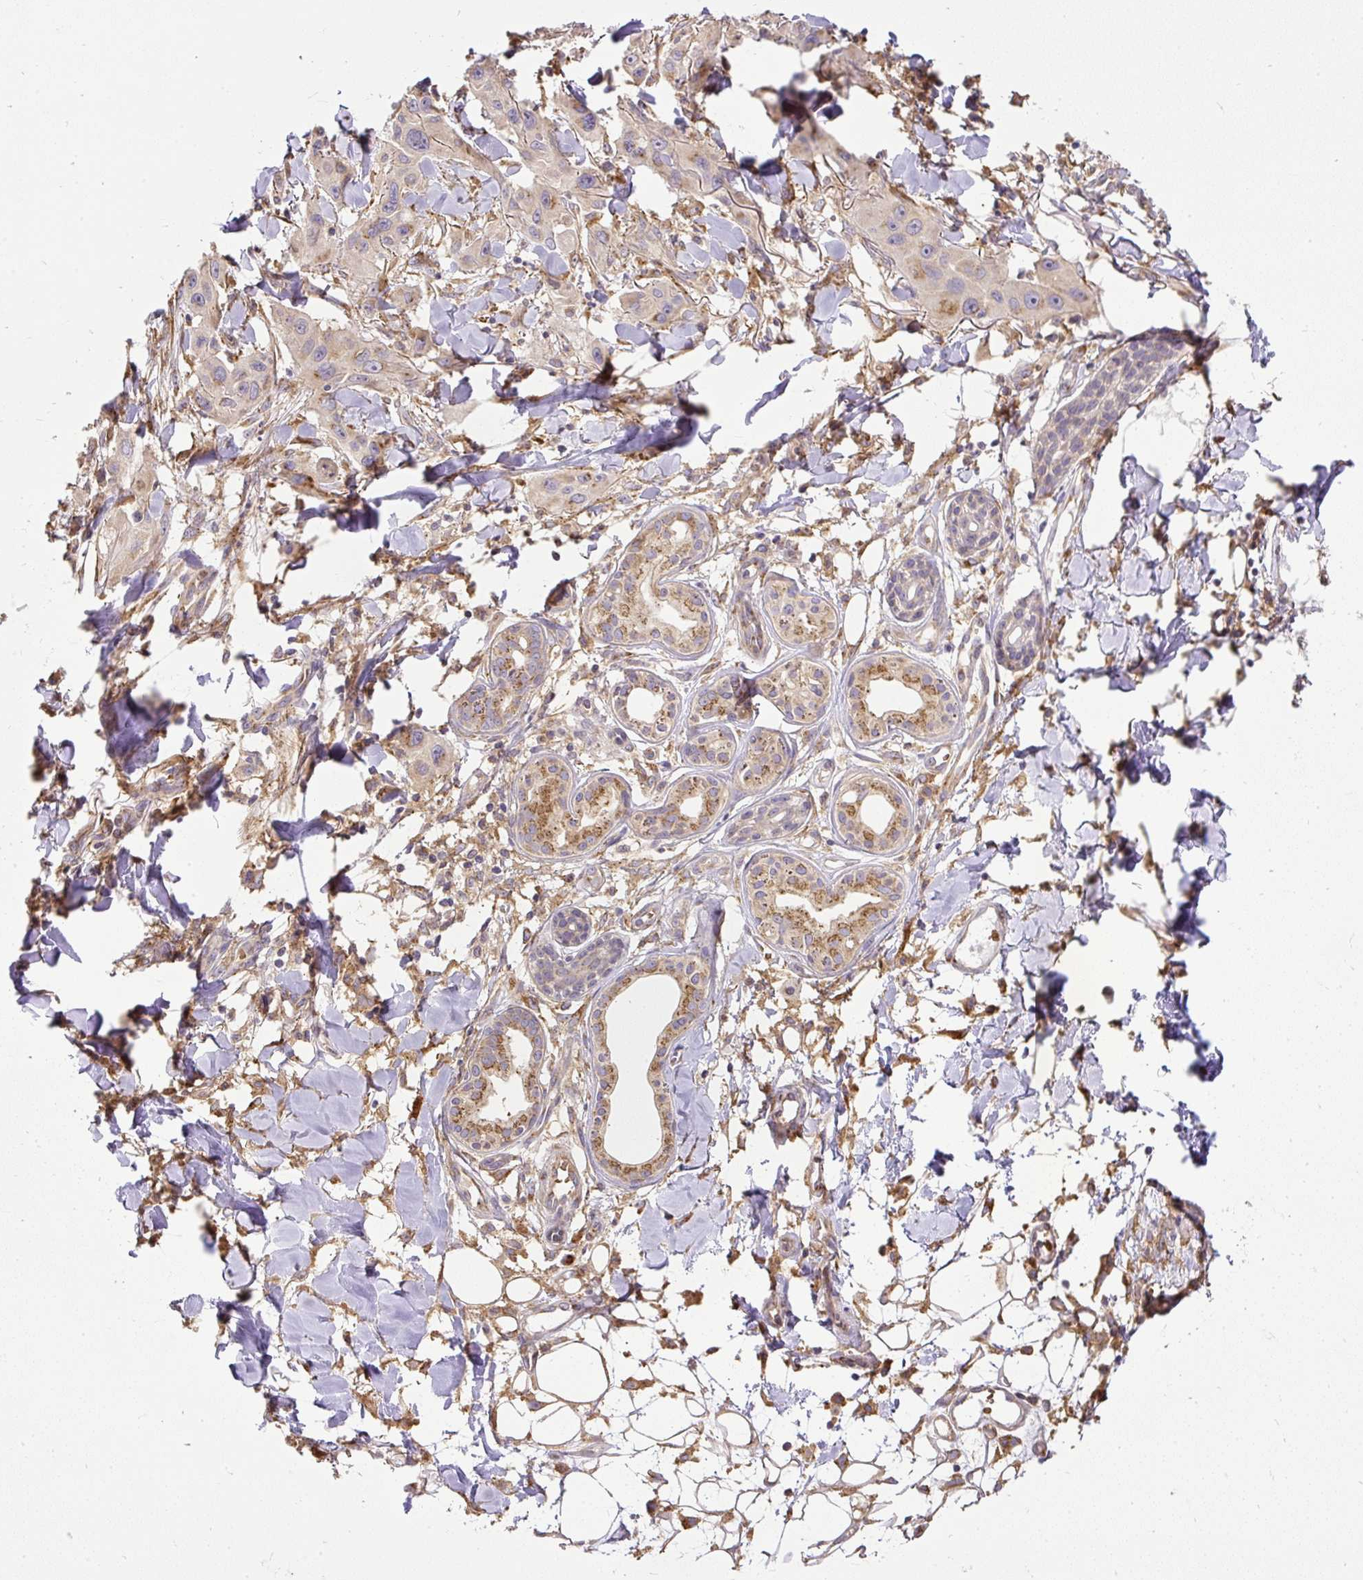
{"staining": {"intensity": "moderate", "quantity": "<25%", "location": "cytoplasmic/membranous"}, "tissue": "skin cancer", "cell_type": "Tumor cells", "image_type": "cancer", "snomed": [{"axis": "morphology", "description": "Squamous cell carcinoma, NOS"}, {"axis": "topography", "description": "Skin"}], "caption": "Immunohistochemical staining of human skin cancer exhibits low levels of moderate cytoplasmic/membranous staining in about <25% of tumor cells.", "gene": "SMC4", "patient": {"sex": "male", "age": 63}}